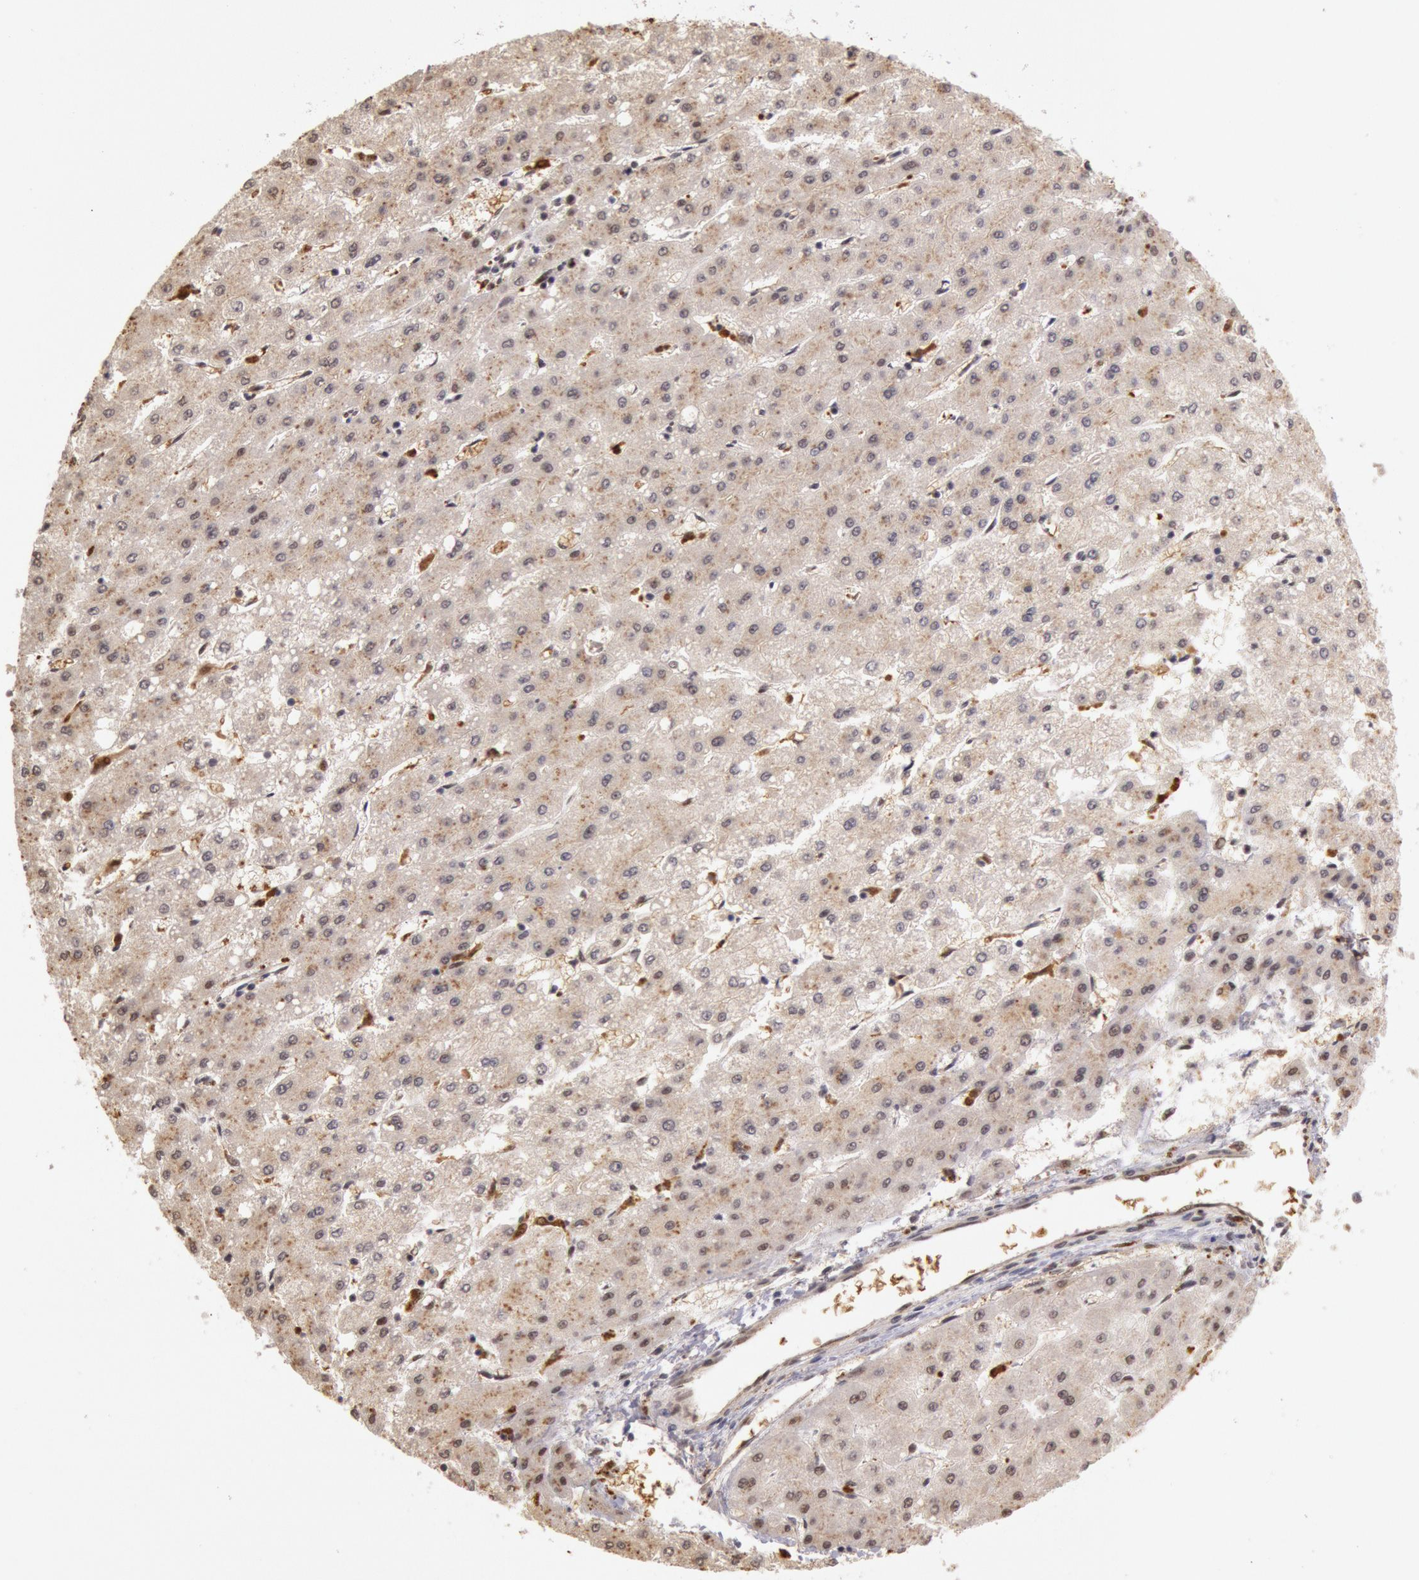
{"staining": {"intensity": "negative", "quantity": "none", "location": "none"}, "tissue": "liver cancer", "cell_type": "Tumor cells", "image_type": "cancer", "snomed": [{"axis": "morphology", "description": "Carcinoma, Hepatocellular, NOS"}, {"axis": "topography", "description": "Liver"}], "caption": "Liver cancer was stained to show a protein in brown. There is no significant expression in tumor cells.", "gene": "LIG4", "patient": {"sex": "female", "age": 52}}